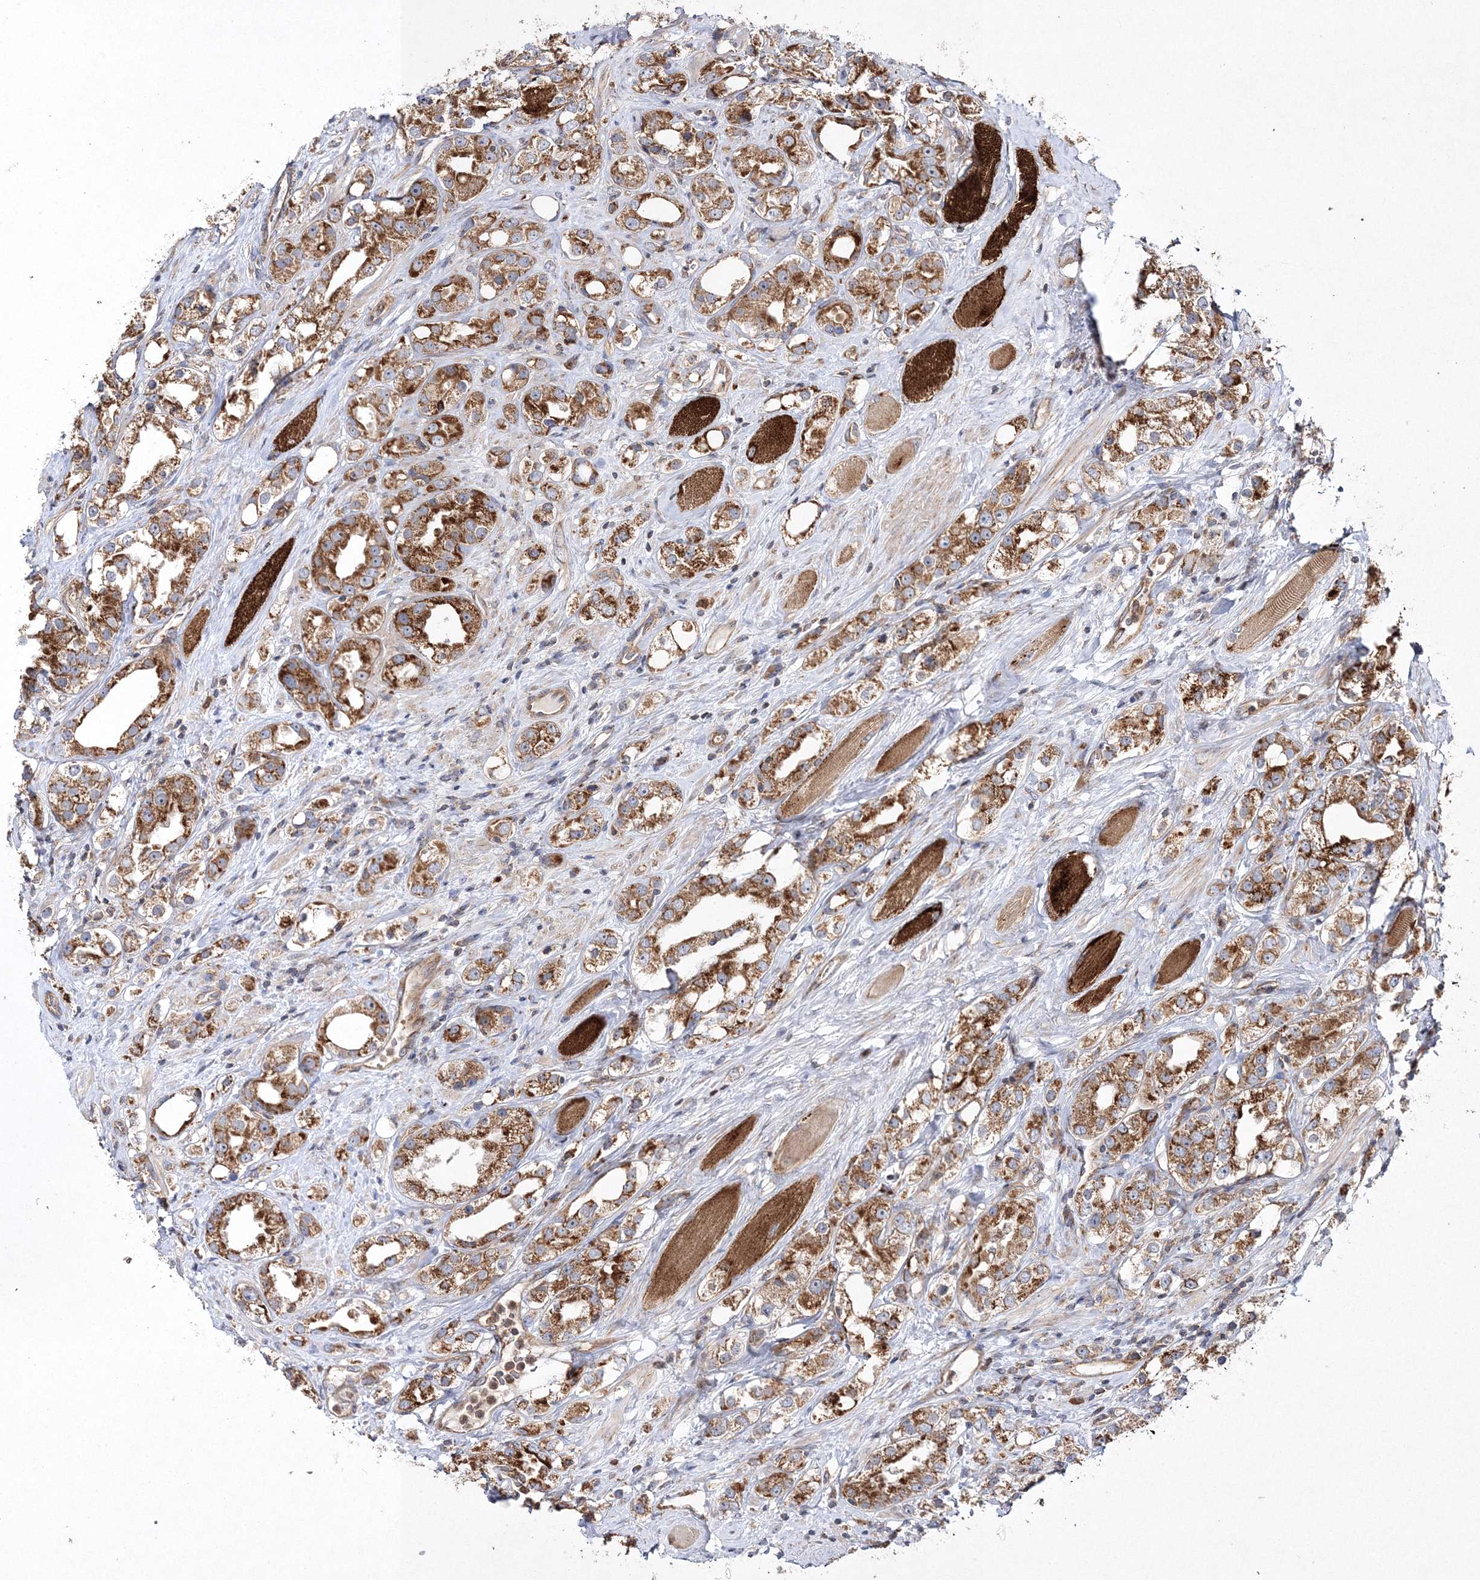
{"staining": {"intensity": "moderate", "quantity": ">75%", "location": "cytoplasmic/membranous"}, "tissue": "prostate cancer", "cell_type": "Tumor cells", "image_type": "cancer", "snomed": [{"axis": "morphology", "description": "Adenocarcinoma, NOS"}, {"axis": "topography", "description": "Prostate"}], "caption": "Protein expression analysis of human prostate cancer (adenocarcinoma) reveals moderate cytoplasmic/membranous staining in approximately >75% of tumor cells. (DAB (3,3'-diaminobenzidine) IHC, brown staining for protein, blue staining for nuclei).", "gene": "DNAJC13", "patient": {"sex": "male", "age": 79}}